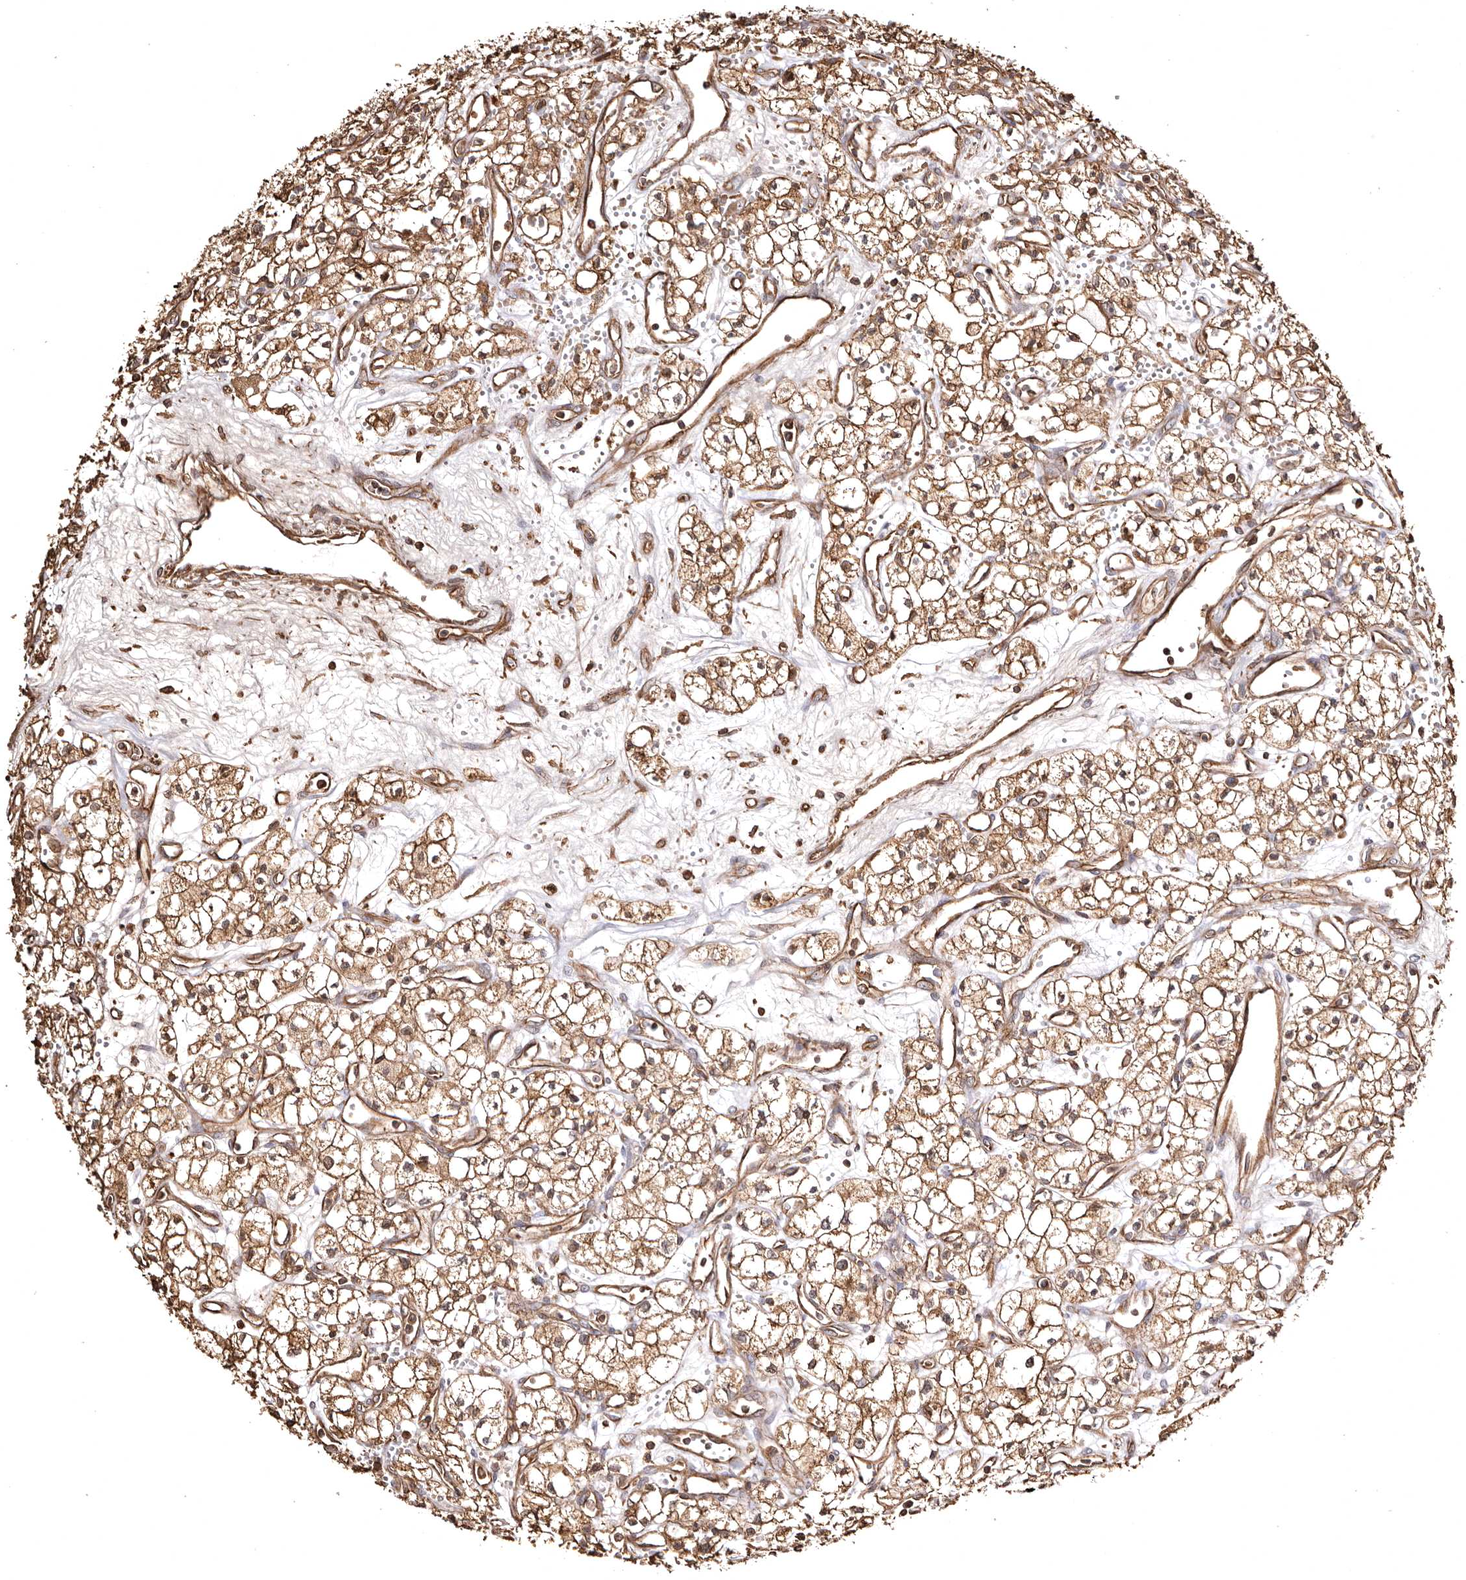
{"staining": {"intensity": "moderate", "quantity": ">75%", "location": "cytoplasmic/membranous"}, "tissue": "renal cancer", "cell_type": "Tumor cells", "image_type": "cancer", "snomed": [{"axis": "morphology", "description": "Adenocarcinoma, NOS"}, {"axis": "topography", "description": "Kidney"}], "caption": "Protein expression analysis of human renal cancer (adenocarcinoma) reveals moderate cytoplasmic/membranous staining in about >75% of tumor cells.", "gene": "MACC1", "patient": {"sex": "male", "age": 59}}